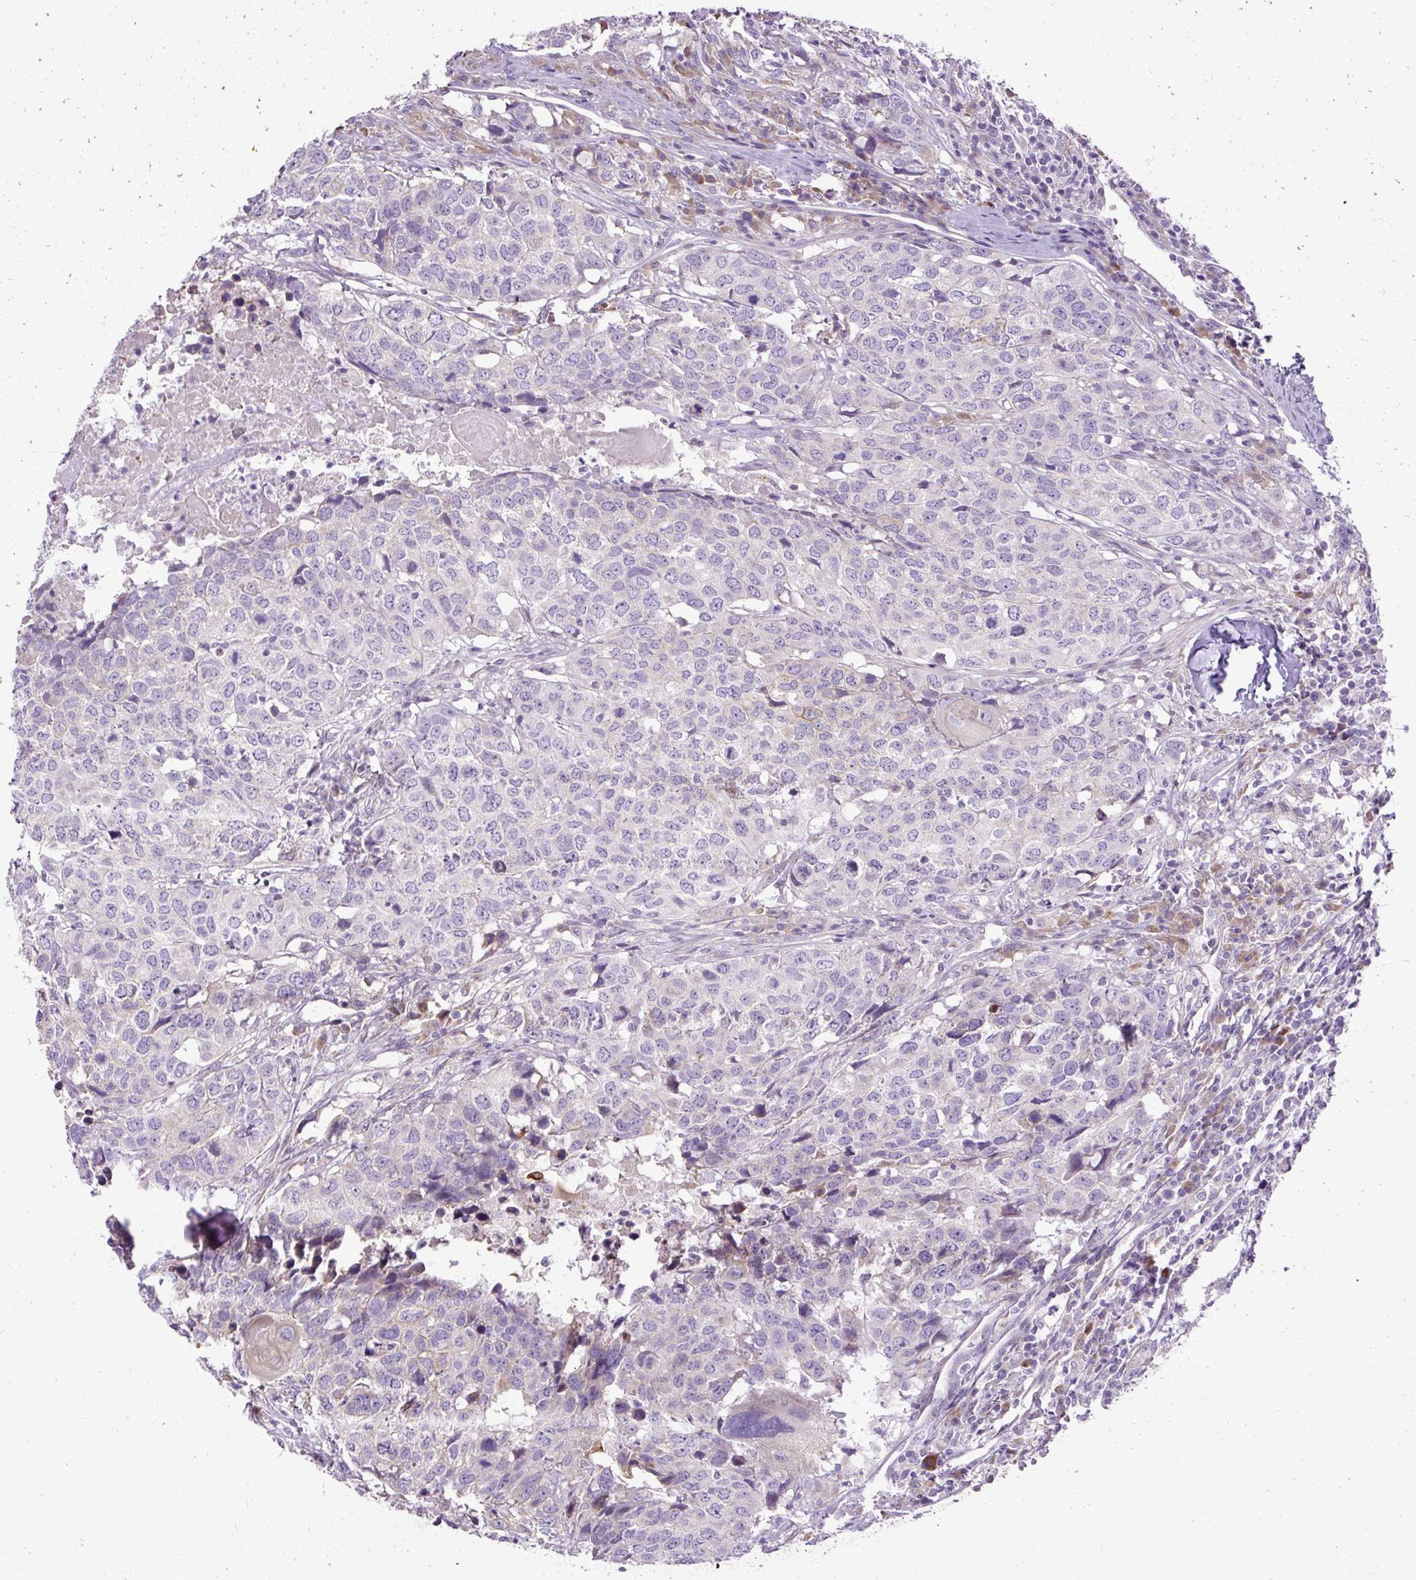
{"staining": {"intensity": "negative", "quantity": "none", "location": "none"}, "tissue": "head and neck cancer", "cell_type": "Tumor cells", "image_type": "cancer", "snomed": [{"axis": "morphology", "description": "Normal tissue, NOS"}, {"axis": "morphology", "description": "Squamous cell carcinoma, NOS"}, {"axis": "topography", "description": "Skeletal muscle"}, {"axis": "topography", "description": "Vascular tissue"}, {"axis": "topography", "description": "Peripheral nerve tissue"}, {"axis": "topography", "description": "Head-Neck"}], "caption": "This is an IHC histopathology image of human head and neck cancer (squamous cell carcinoma). There is no staining in tumor cells.", "gene": "FAM149A", "patient": {"sex": "male", "age": 66}}